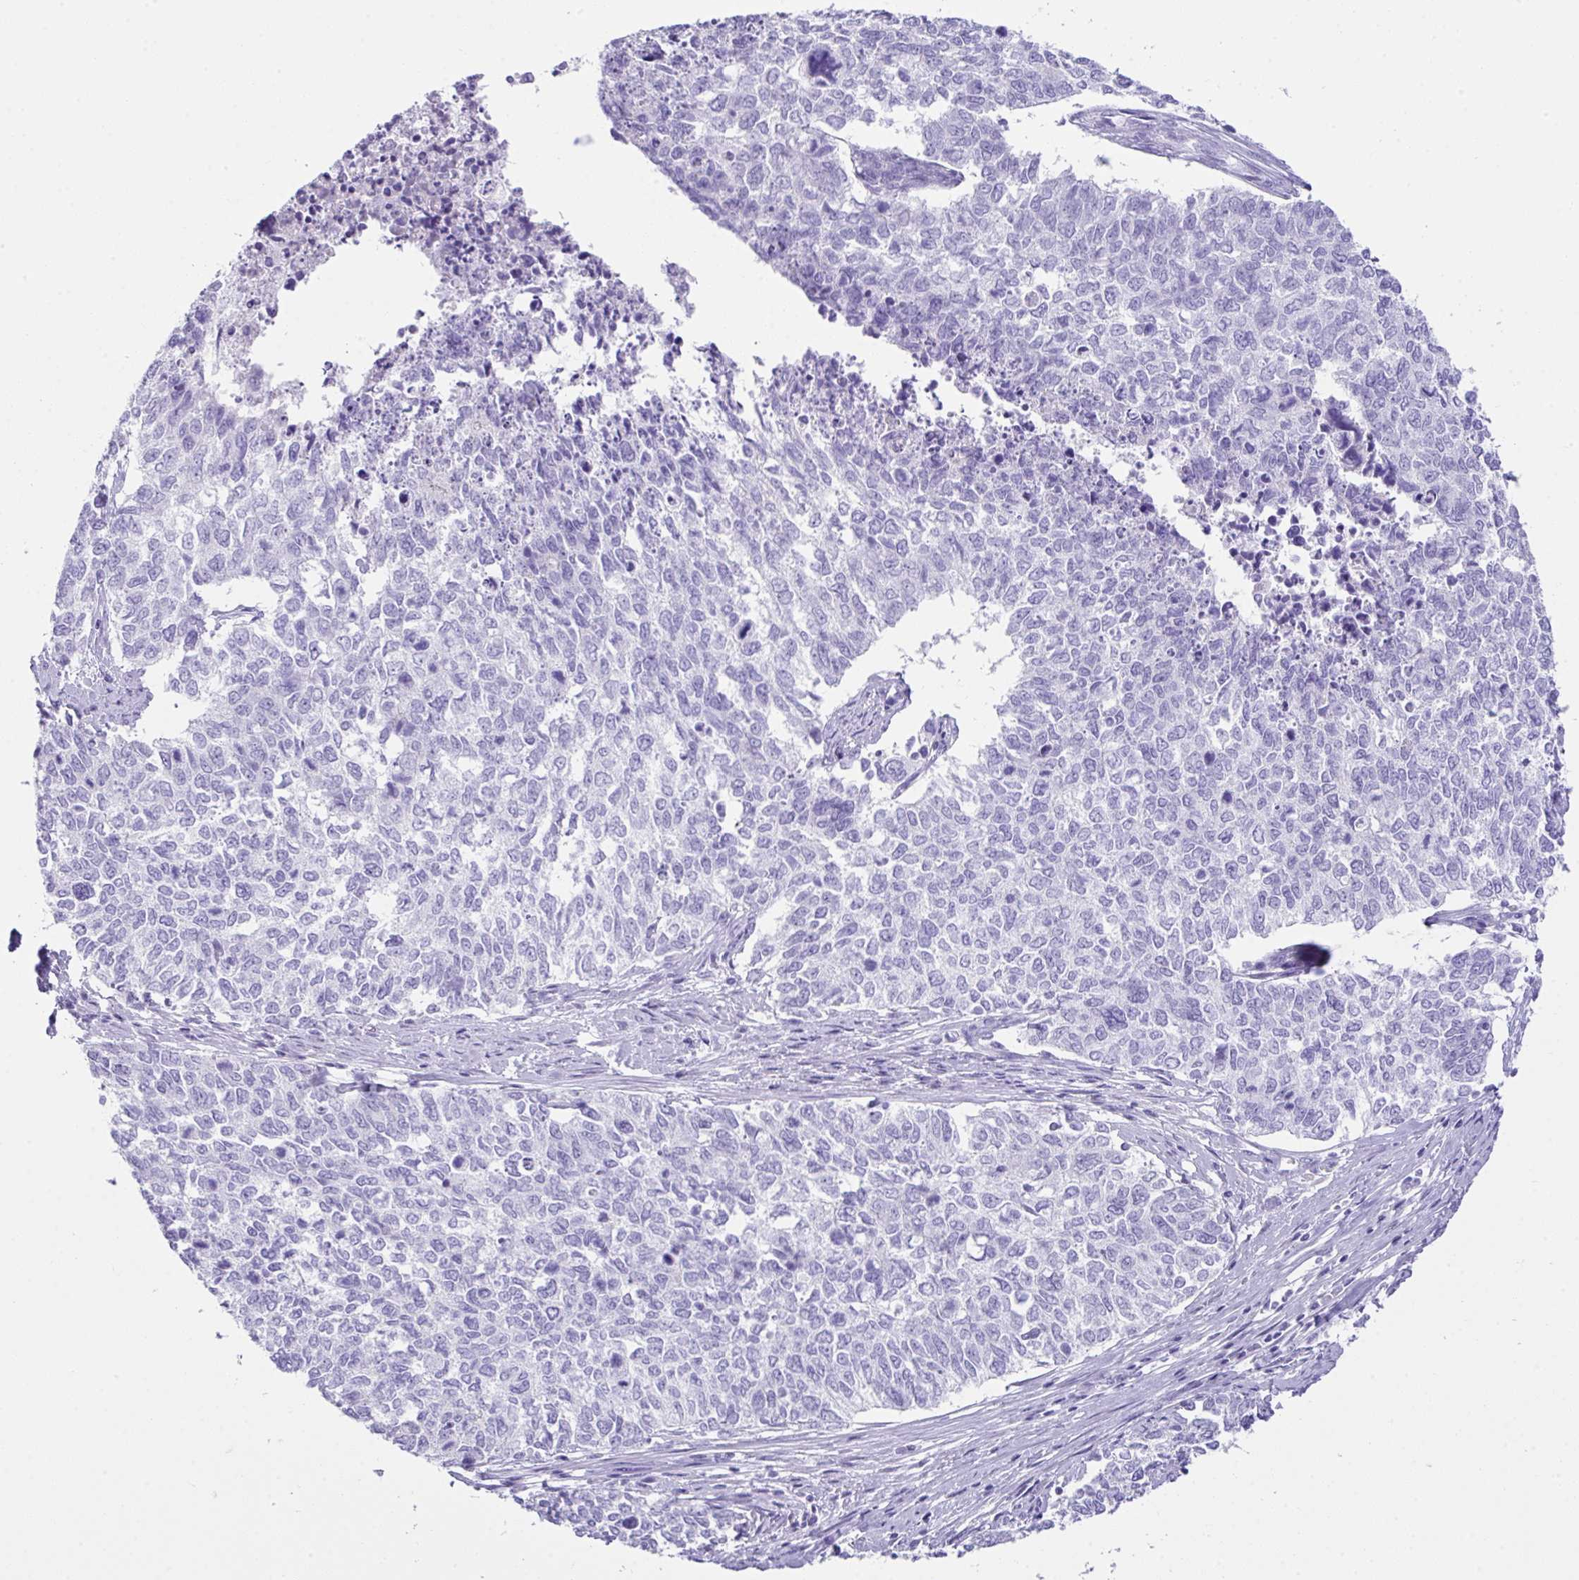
{"staining": {"intensity": "negative", "quantity": "none", "location": "none"}, "tissue": "cervical cancer", "cell_type": "Tumor cells", "image_type": "cancer", "snomed": [{"axis": "morphology", "description": "Adenocarcinoma, NOS"}, {"axis": "topography", "description": "Cervix"}], "caption": "A histopathology image of adenocarcinoma (cervical) stained for a protein exhibits no brown staining in tumor cells.", "gene": "LGALS4", "patient": {"sex": "female", "age": 63}}